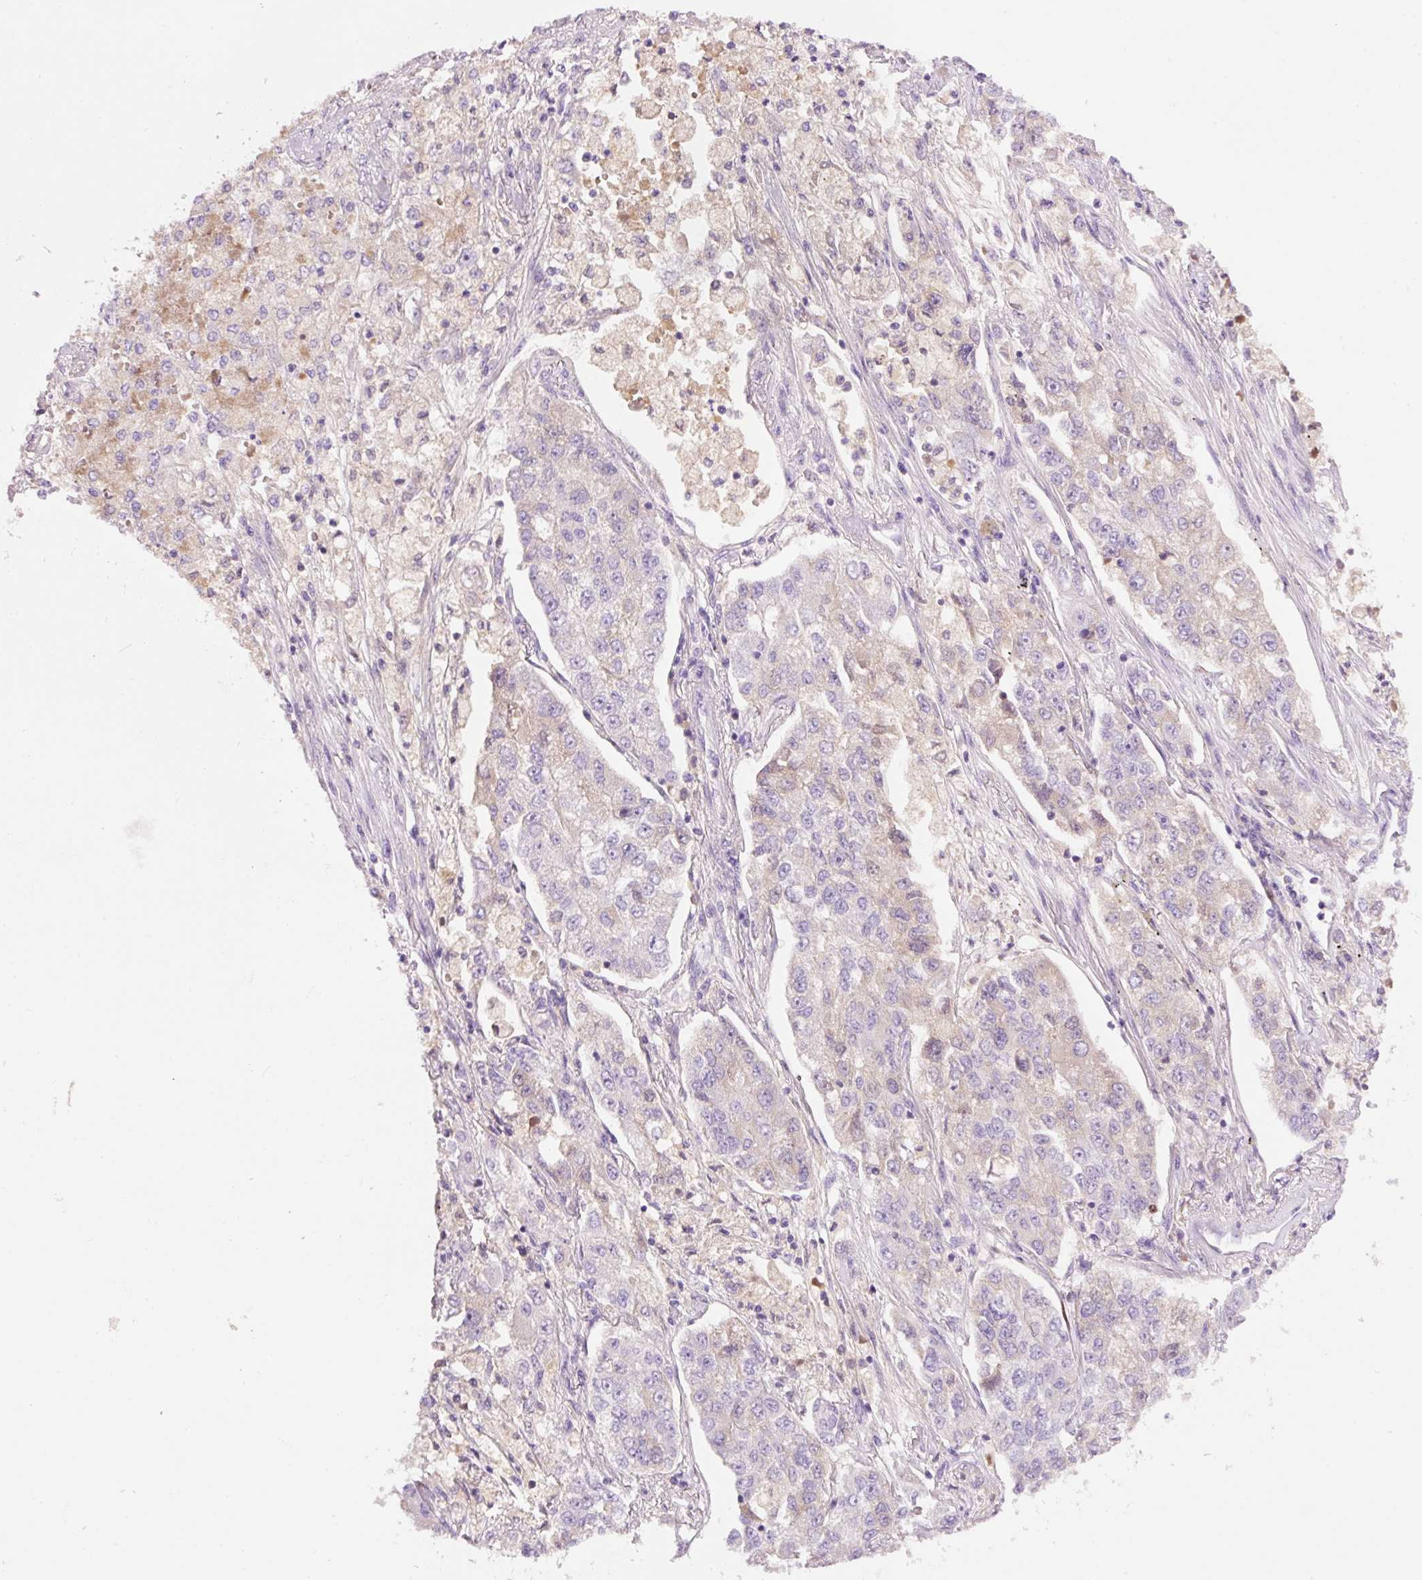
{"staining": {"intensity": "weak", "quantity": "<25%", "location": "cytoplasmic/membranous"}, "tissue": "lung cancer", "cell_type": "Tumor cells", "image_type": "cancer", "snomed": [{"axis": "morphology", "description": "Adenocarcinoma, NOS"}, {"axis": "topography", "description": "Lung"}], "caption": "Protein analysis of lung adenocarcinoma shows no significant staining in tumor cells.", "gene": "DPPA4", "patient": {"sex": "male", "age": 49}}